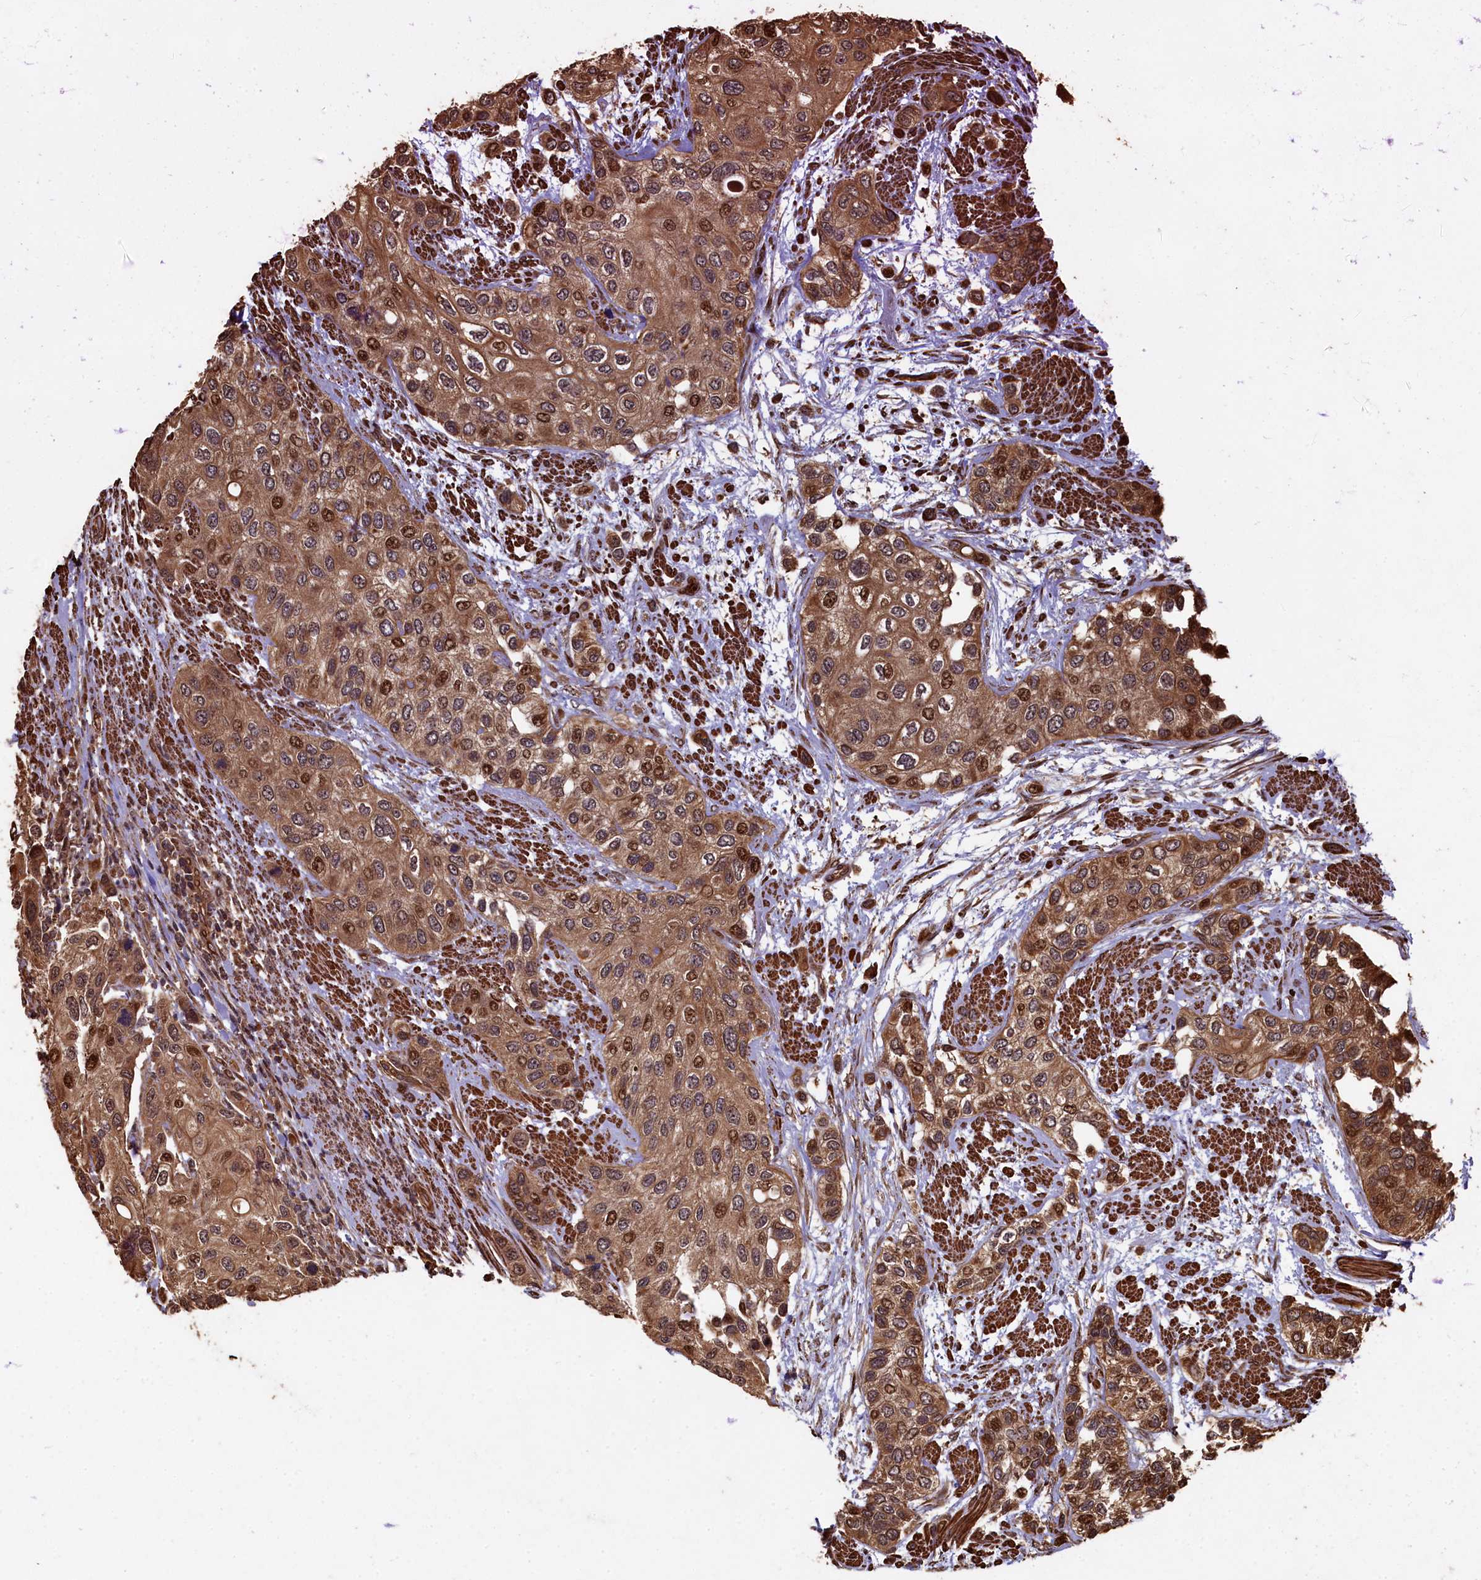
{"staining": {"intensity": "strong", "quantity": ">75%", "location": "cytoplasmic/membranous,nuclear"}, "tissue": "urothelial cancer", "cell_type": "Tumor cells", "image_type": "cancer", "snomed": [{"axis": "morphology", "description": "Normal tissue, NOS"}, {"axis": "morphology", "description": "Urothelial carcinoma, High grade"}, {"axis": "topography", "description": "Vascular tissue"}, {"axis": "topography", "description": "Urinary bladder"}], "caption": "Strong cytoplasmic/membranous and nuclear protein staining is appreciated in about >75% of tumor cells in urothelial carcinoma (high-grade).", "gene": "PIGN", "patient": {"sex": "female", "age": 56}}